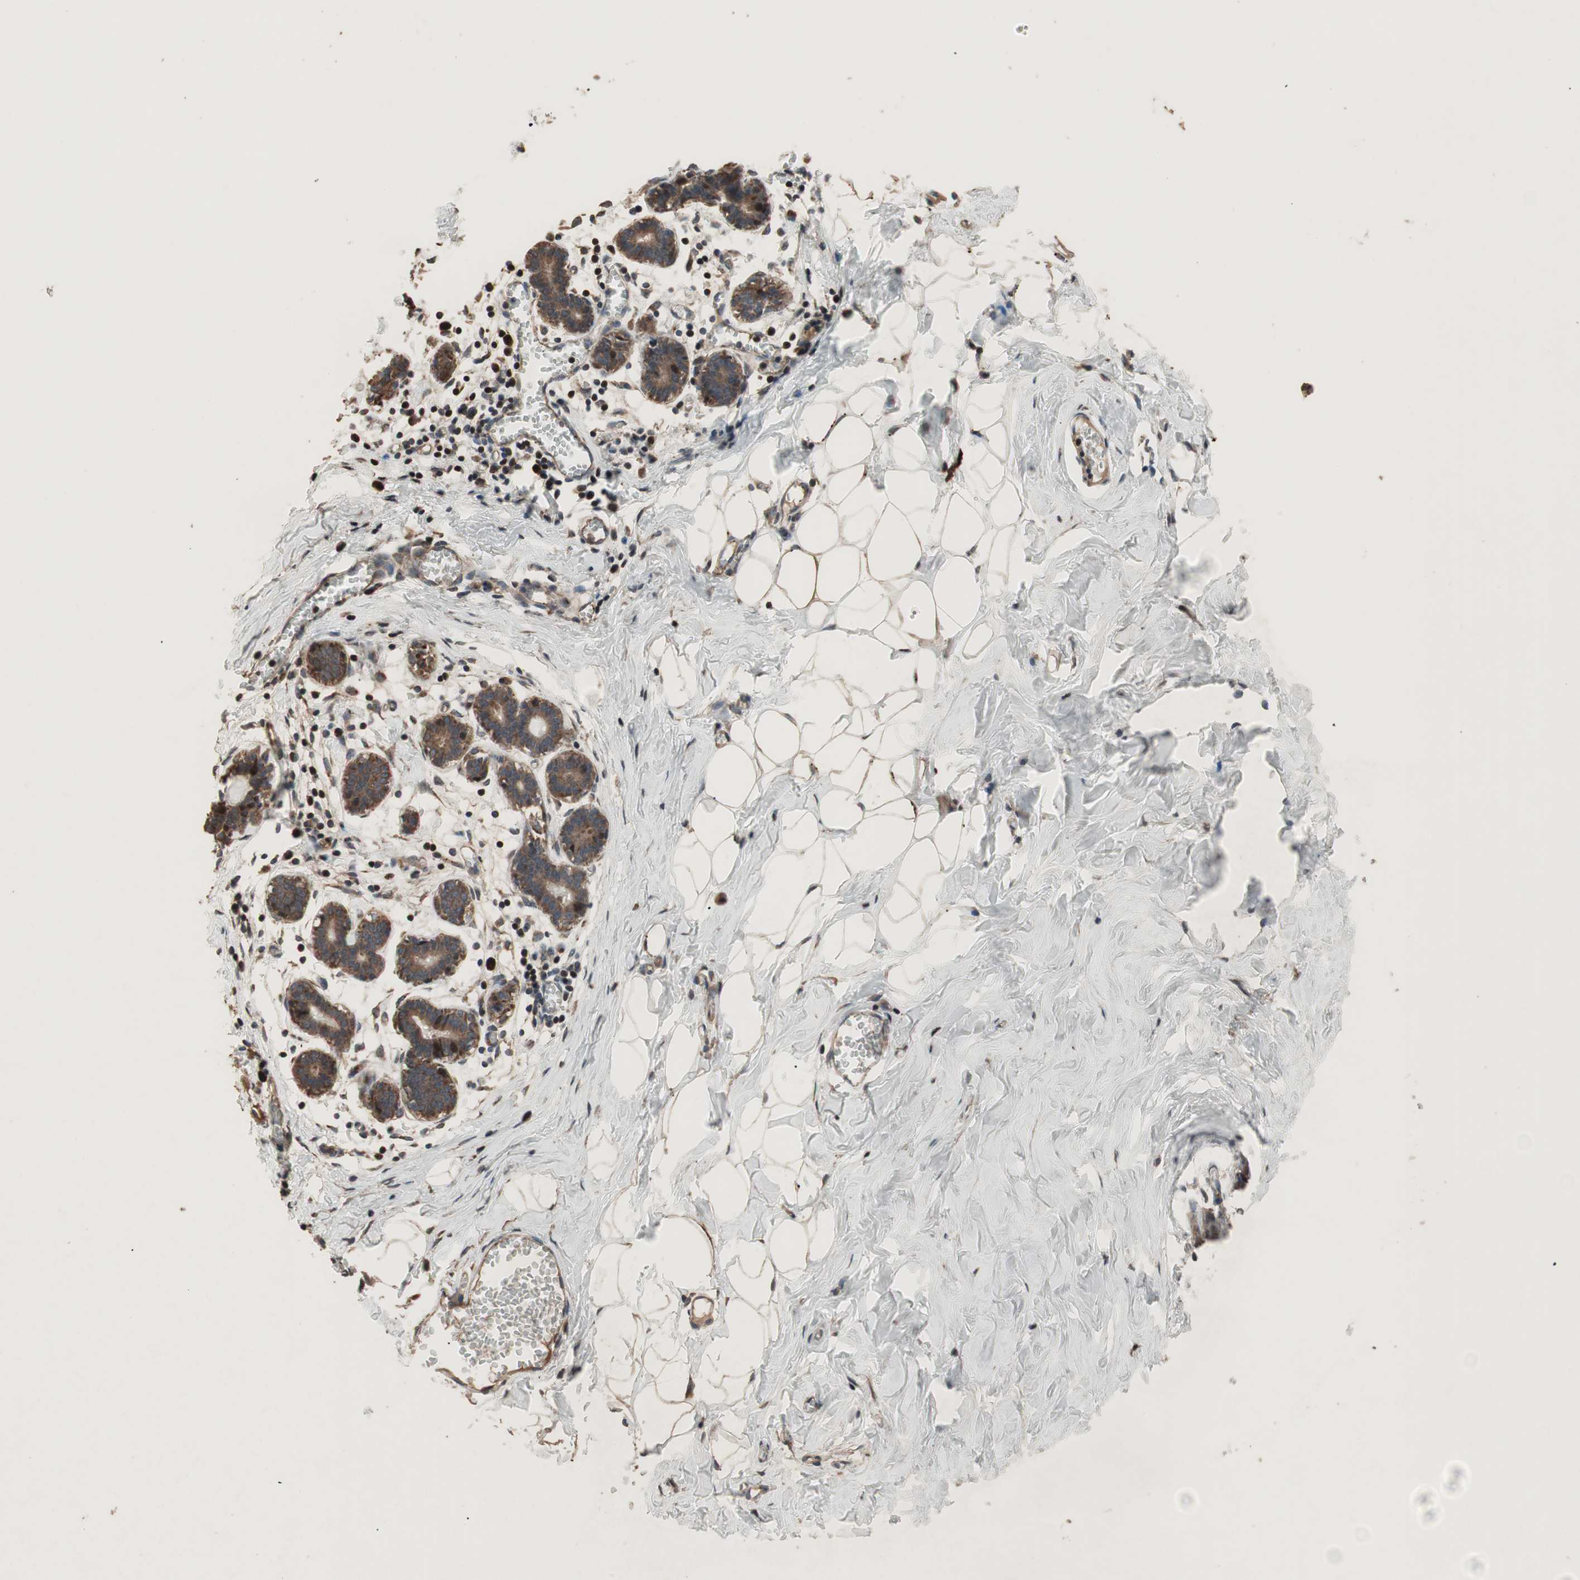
{"staining": {"intensity": "weak", "quantity": ">75%", "location": "cytoplasmic/membranous"}, "tissue": "breast", "cell_type": "Adipocytes", "image_type": "normal", "snomed": [{"axis": "morphology", "description": "Normal tissue, NOS"}, {"axis": "topography", "description": "Breast"}], "caption": "Immunohistochemical staining of normal breast shows weak cytoplasmic/membranous protein staining in approximately >75% of adipocytes. (DAB (3,3'-diaminobenzidine) IHC, brown staining for protein, blue staining for nuclei).", "gene": "RAB1A", "patient": {"sex": "female", "age": 27}}